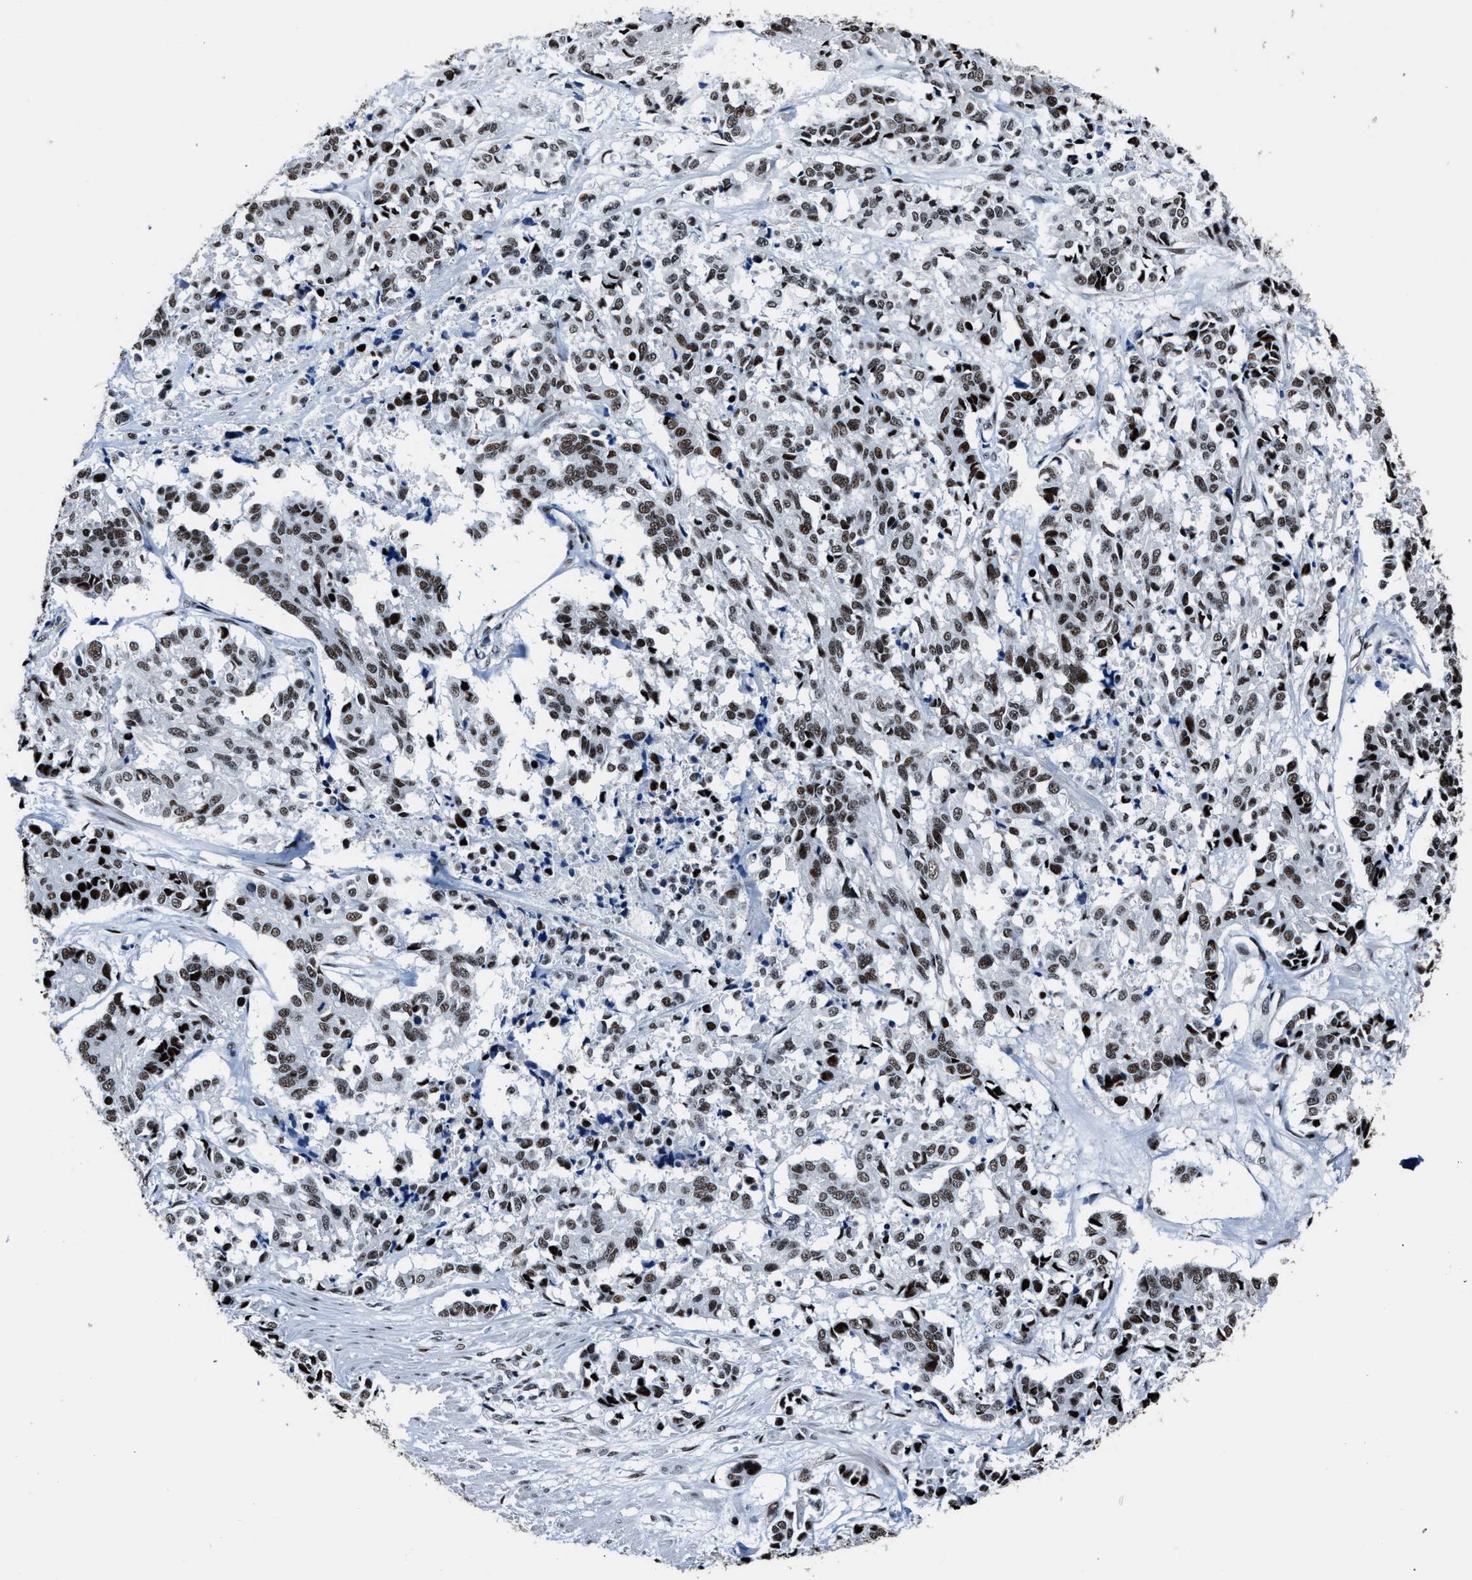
{"staining": {"intensity": "moderate", "quantity": ">75%", "location": "nuclear"}, "tissue": "cervical cancer", "cell_type": "Tumor cells", "image_type": "cancer", "snomed": [{"axis": "morphology", "description": "Squamous cell carcinoma, NOS"}, {"axis": "topography", "description": "Cervix"}], "caption": "Immunohistochemistry of squamous cell carcinoma (cervical) shows medium levels of moderate nuclear positivity in approximately >75% of tumor cells.", "gene": "PPIE", "patient": {"sex": "female", "age": 35}}